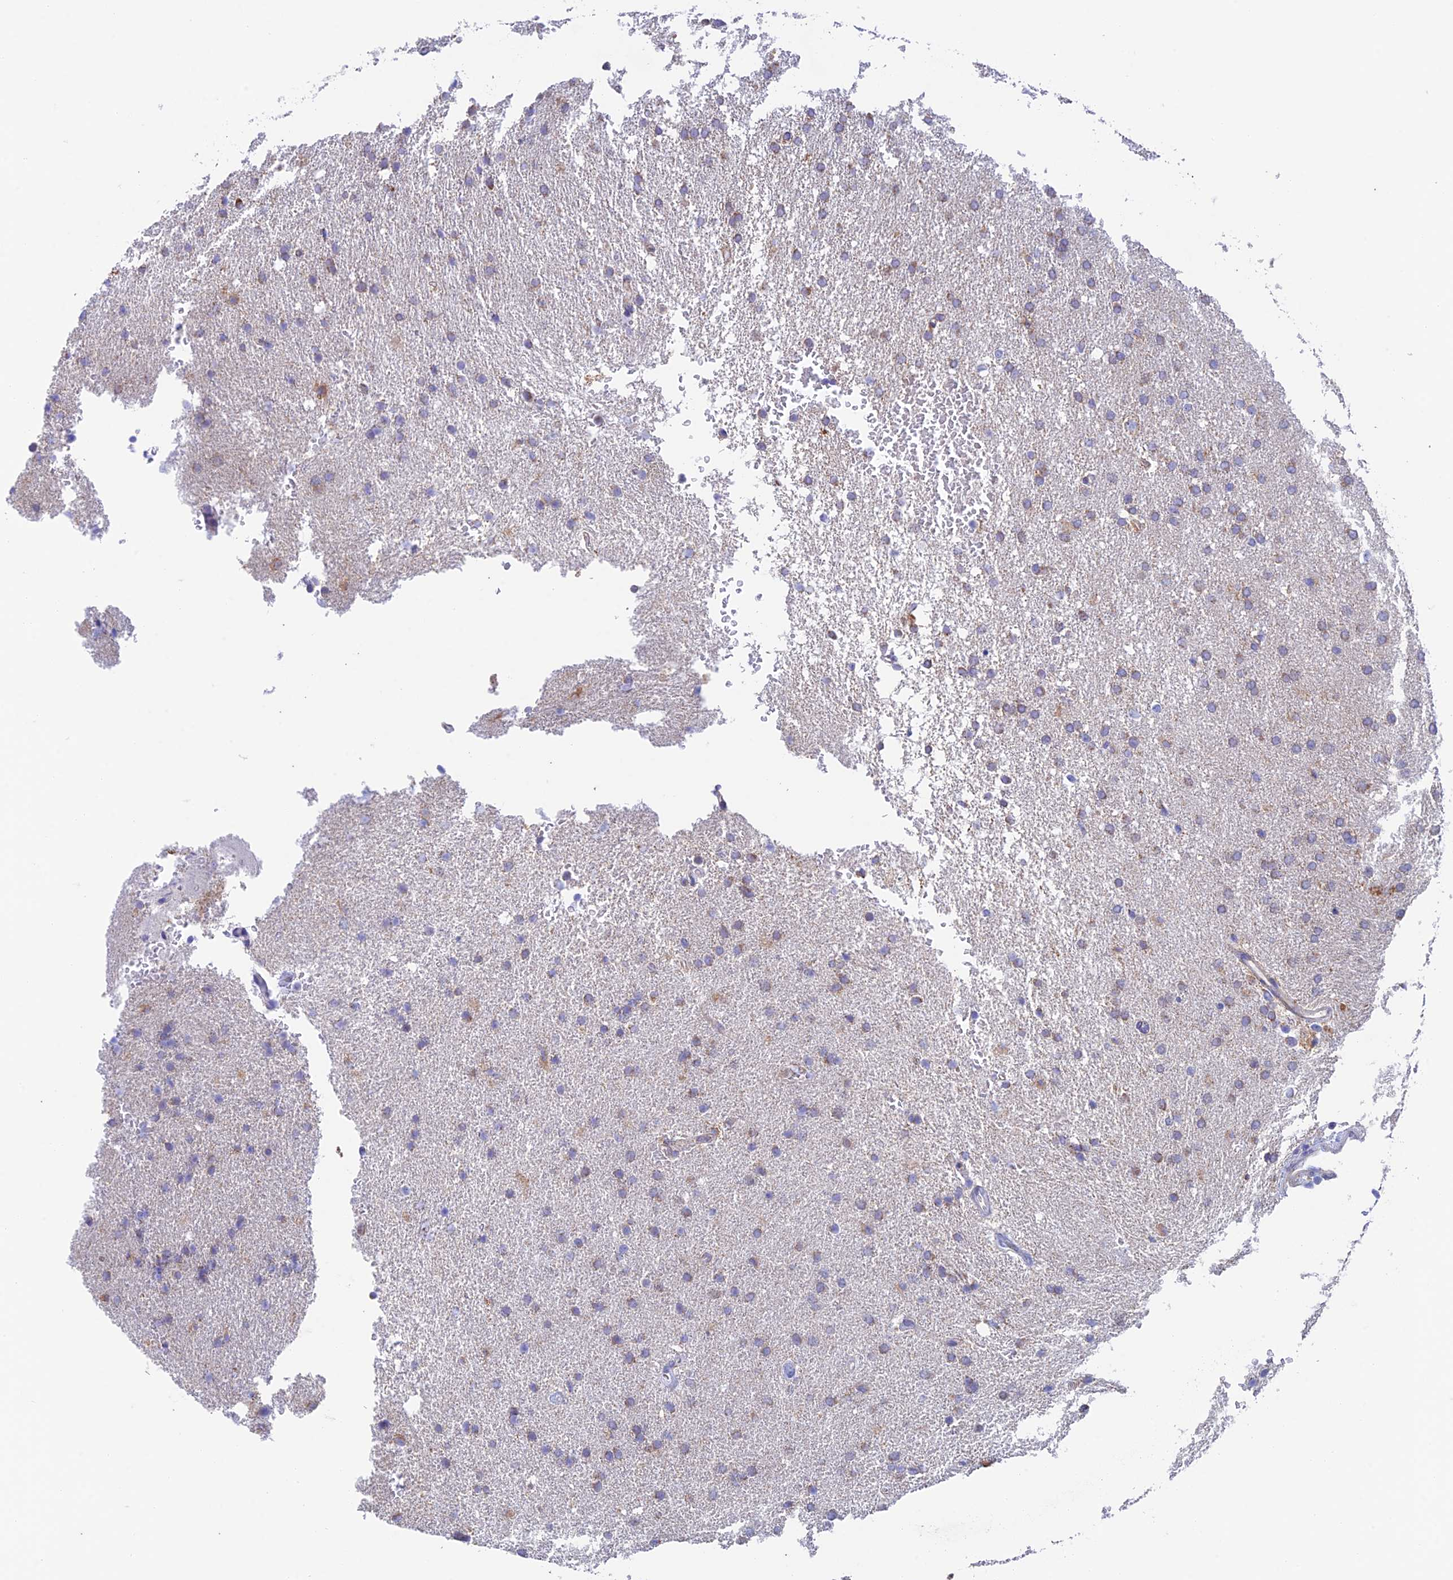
{"staining": {"intensity": "weak", "quantity": "<25%", "location": "cytoplasmic/membranous"}, "tissue": "glioma", "cell_type": "Tumor cells", "image_type": "cancer", "snomed": [{"axis": "morphology", "description": "Glioma, malignant, High grade"}, {"axis": "topography", "description": "Brain"}], "caption": "This is a image of immunohistochemistry (IHC) staining of glioma, which shows no positivity in tumor cells.", "gene": "ZNF181", "patient": {"sex": "male", "age": 72}}